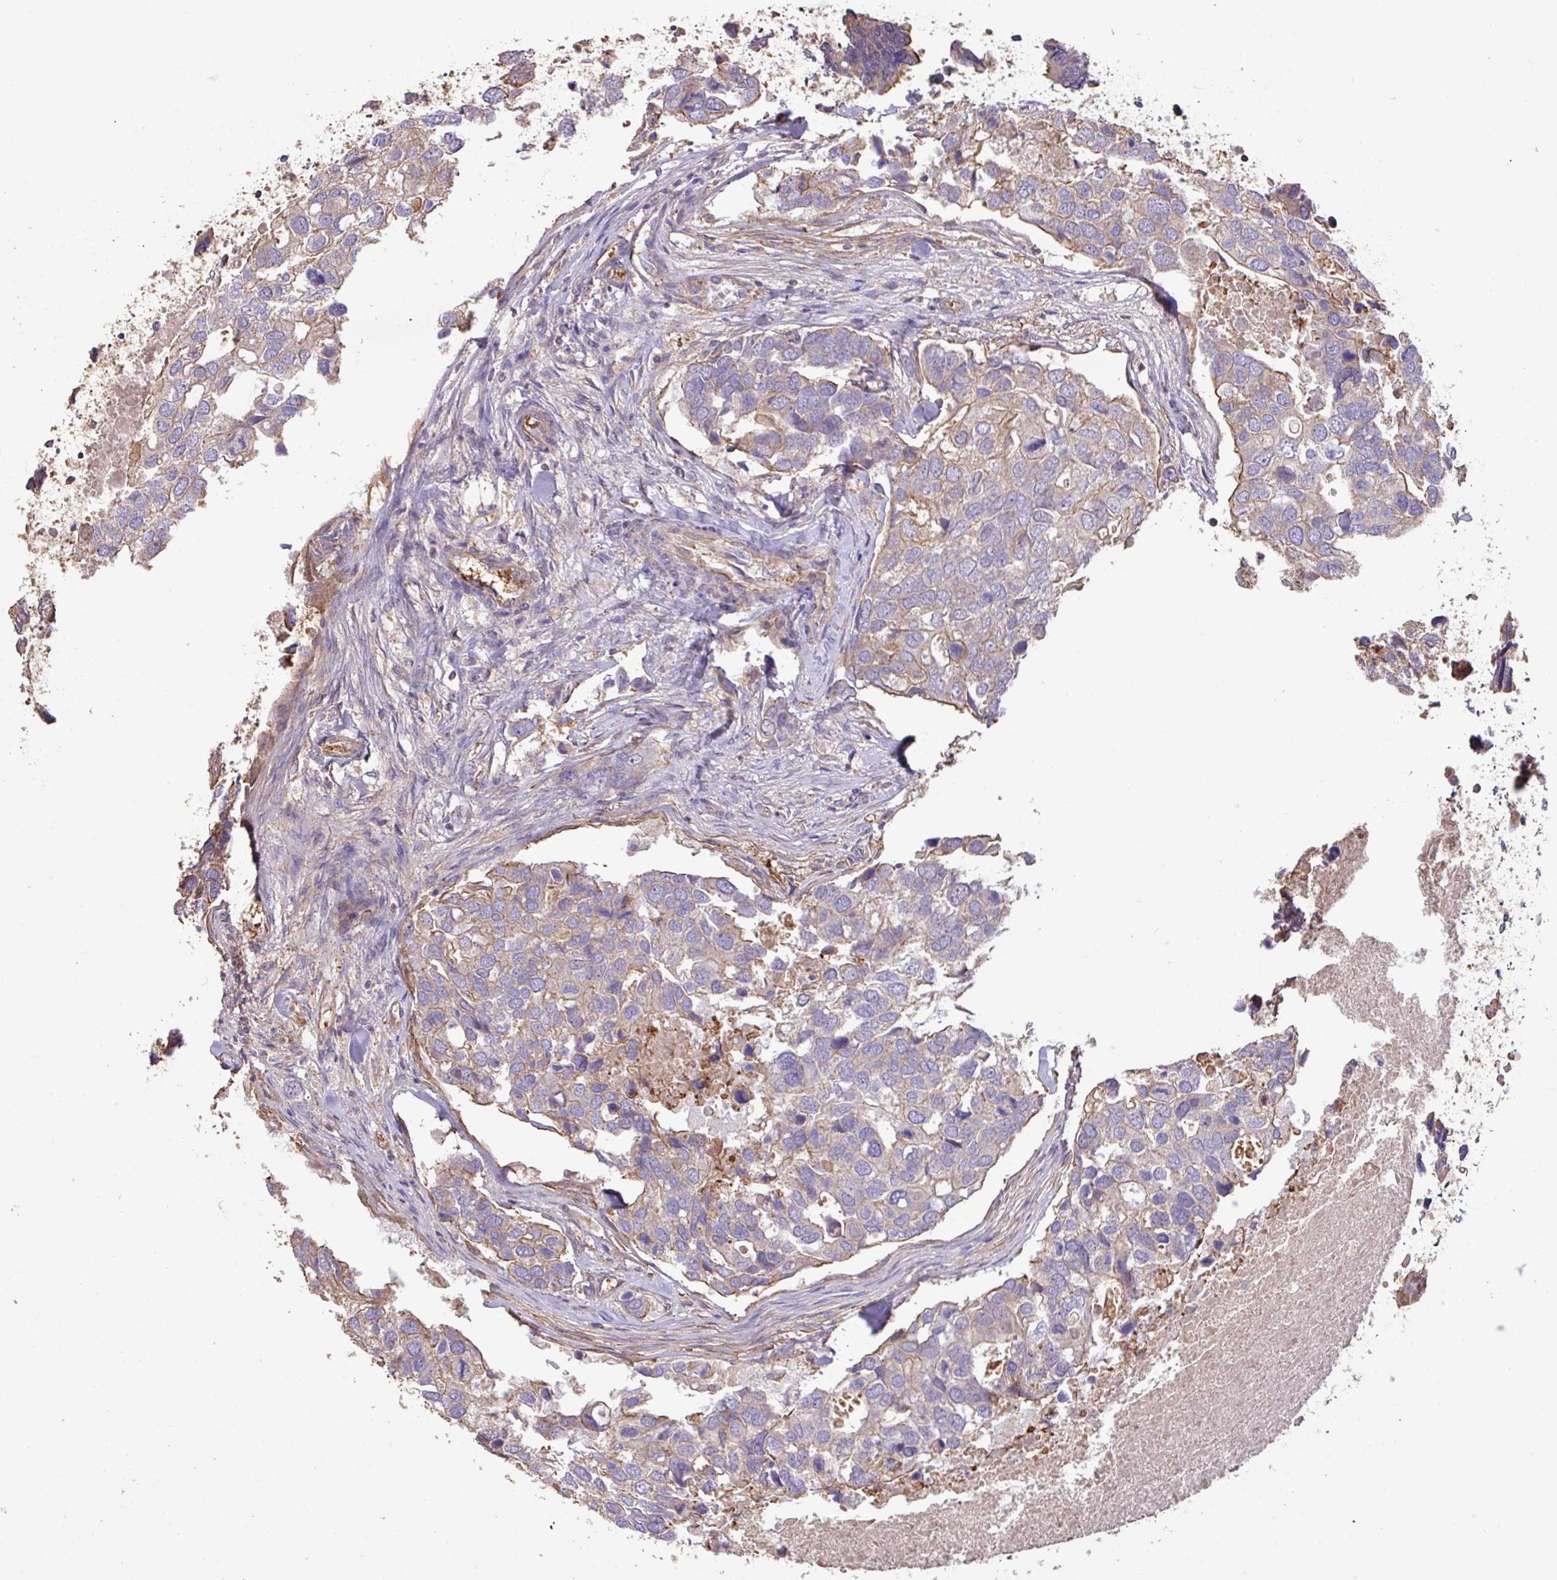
{"staining": {"intensity": "weak", "quantity": "<25%", "location": "cytoplasmic/membranous"}, "tissue": "breast cancer", "cell_type": "Tumor cells", "image_type": "cancer", "snomed": [{"axis": "morphology", "description": "Duct carcinoma"}, {"axis": "topography", "description": "Breast"}], "caption": "Immunohistochemical staining of human breast infiltrating ductal carcinoma reveals no significant positivity in tumor cells.", "gene": "CALML4", "patient": {"sex": "female", "age": 83}}